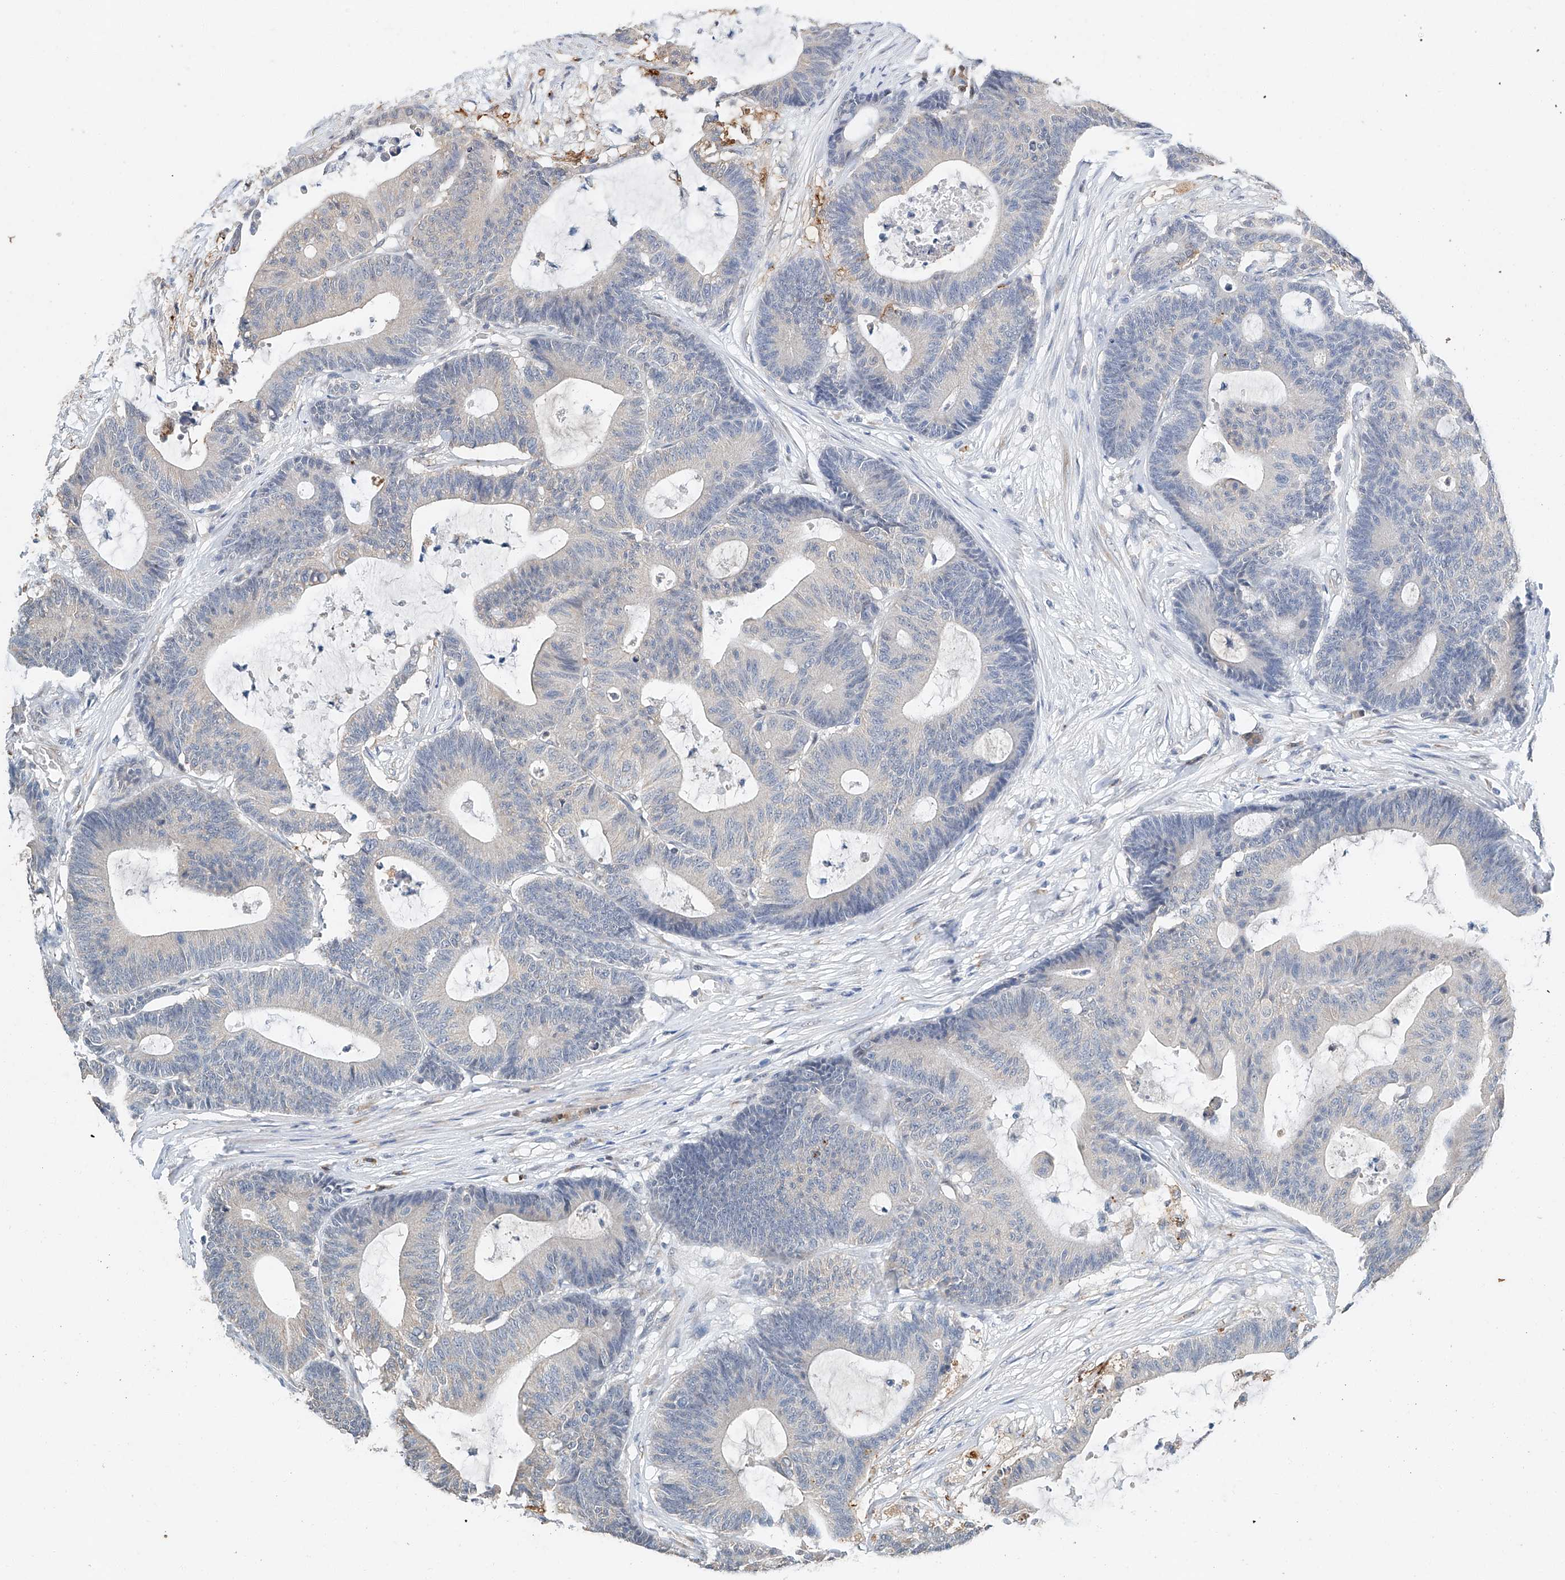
{"staining": {"intensity": "negative", "quantity": "none", "location": "none"}, "tissue": "colorectal cancer", "cell_type": "Tumor cells", "image_type": "cancer", "snomed": [{"axis": "morphology", "description": "Adenocarcinoma, NOS"}, {"axis": "topography", "description": "Colon"}], "caption": "A high-resolution image shows IHC staining of colorectal cancer (adenocarcinoma), which exhibits no significant staining in tumor cells. (DAB immunohistochemistry (IHC), high magnification).", "gene": "CTDP1", "patient": {"sex": "female", "age": 84}}